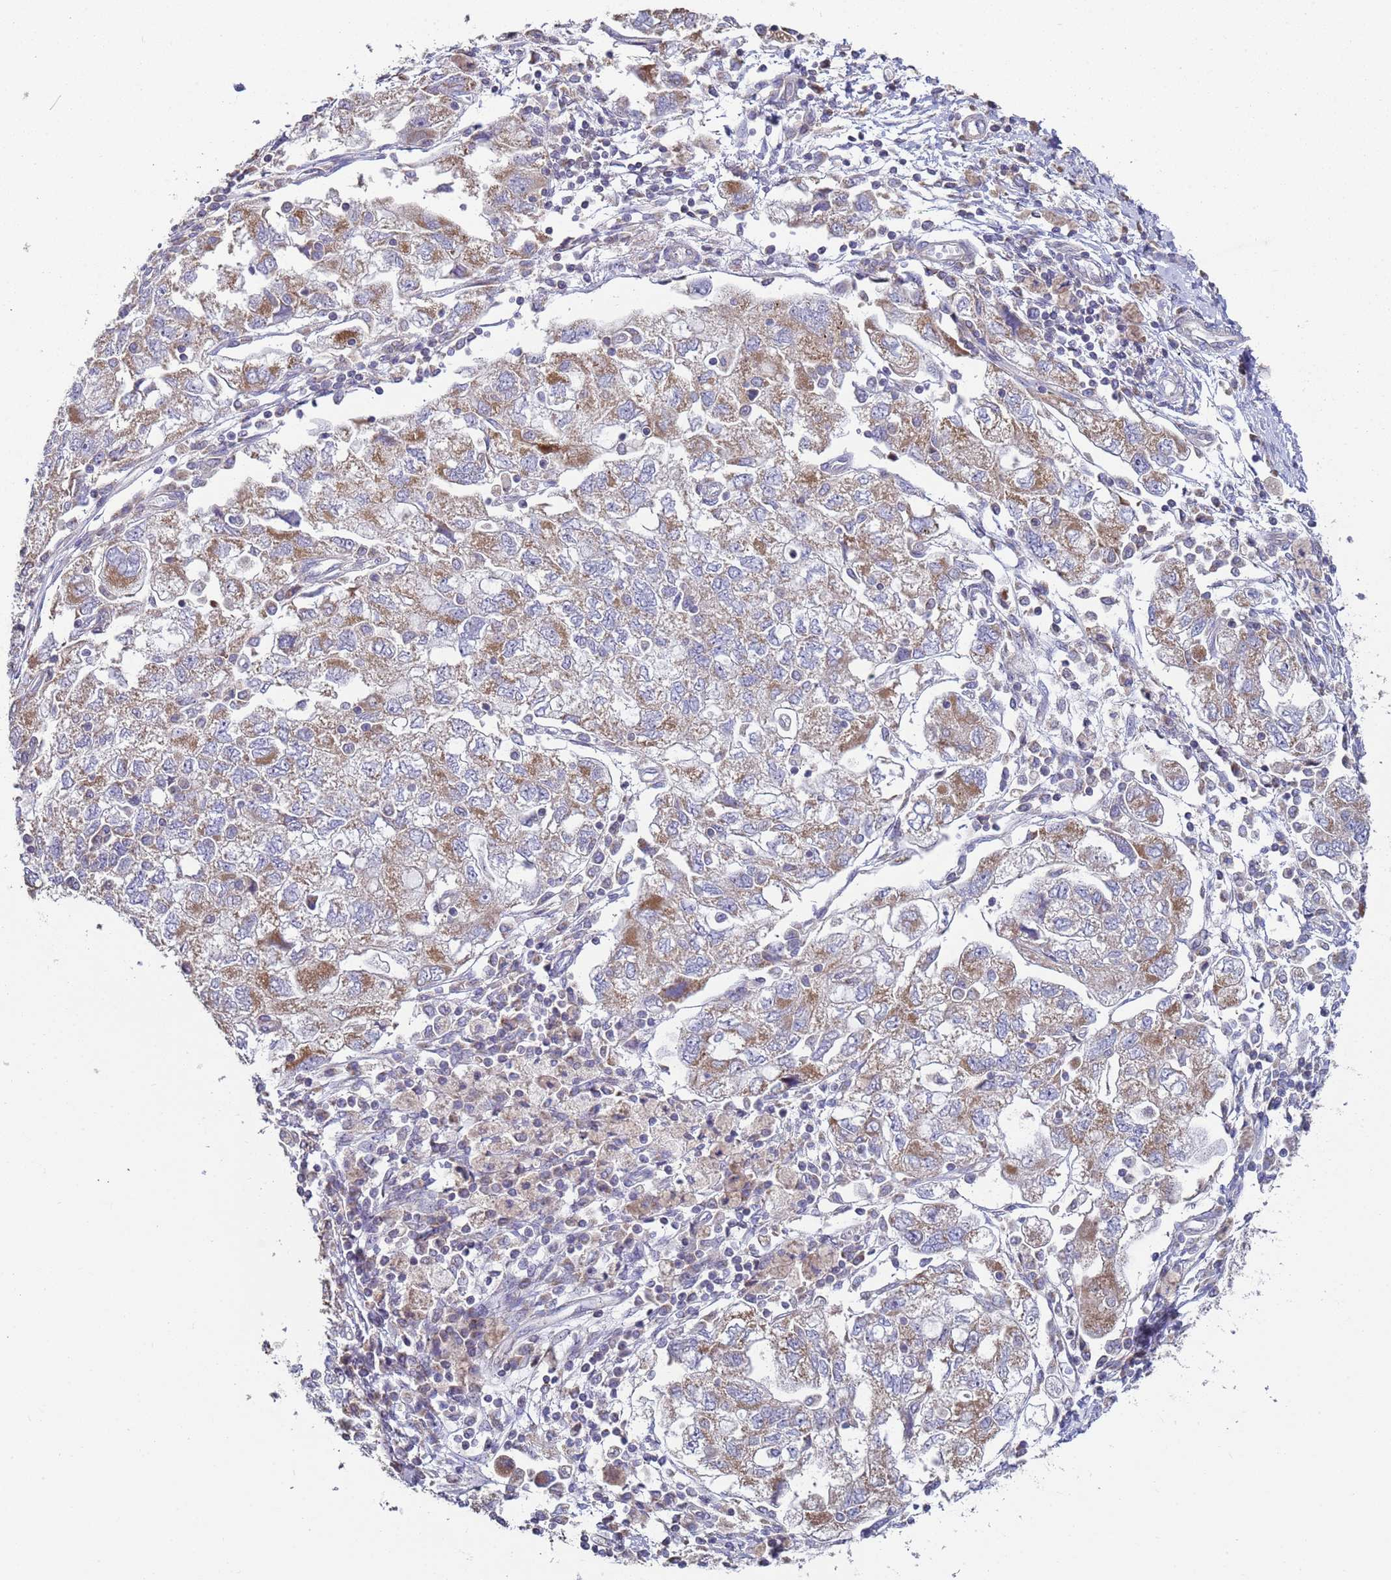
{"staining": {"intensity": "weak", "quantity": "25%-75%", "location": "cytoplasmic/membranous"}, "tissue": "ovarian cancer", "cell_type": "Tumor cells", "image_type": "cancer", "snomed": [{"axis": "morphology", "description": "Carcinoma, NOS"}, {"axis": "morphology", "description": "Cystadenocarcinoma, serous, NOS"}, {"axis": "topography", "description": "Ovary"}], "caption": "Weak cytoplasmic/membranous staining for a protein is appreciated in about 25%-75% of tumor cells of ovarian cancer (carcinoma) using immunohistochemistry.", "gene": "DIP2B", "patient": {"sex": "female", "age": 69}}